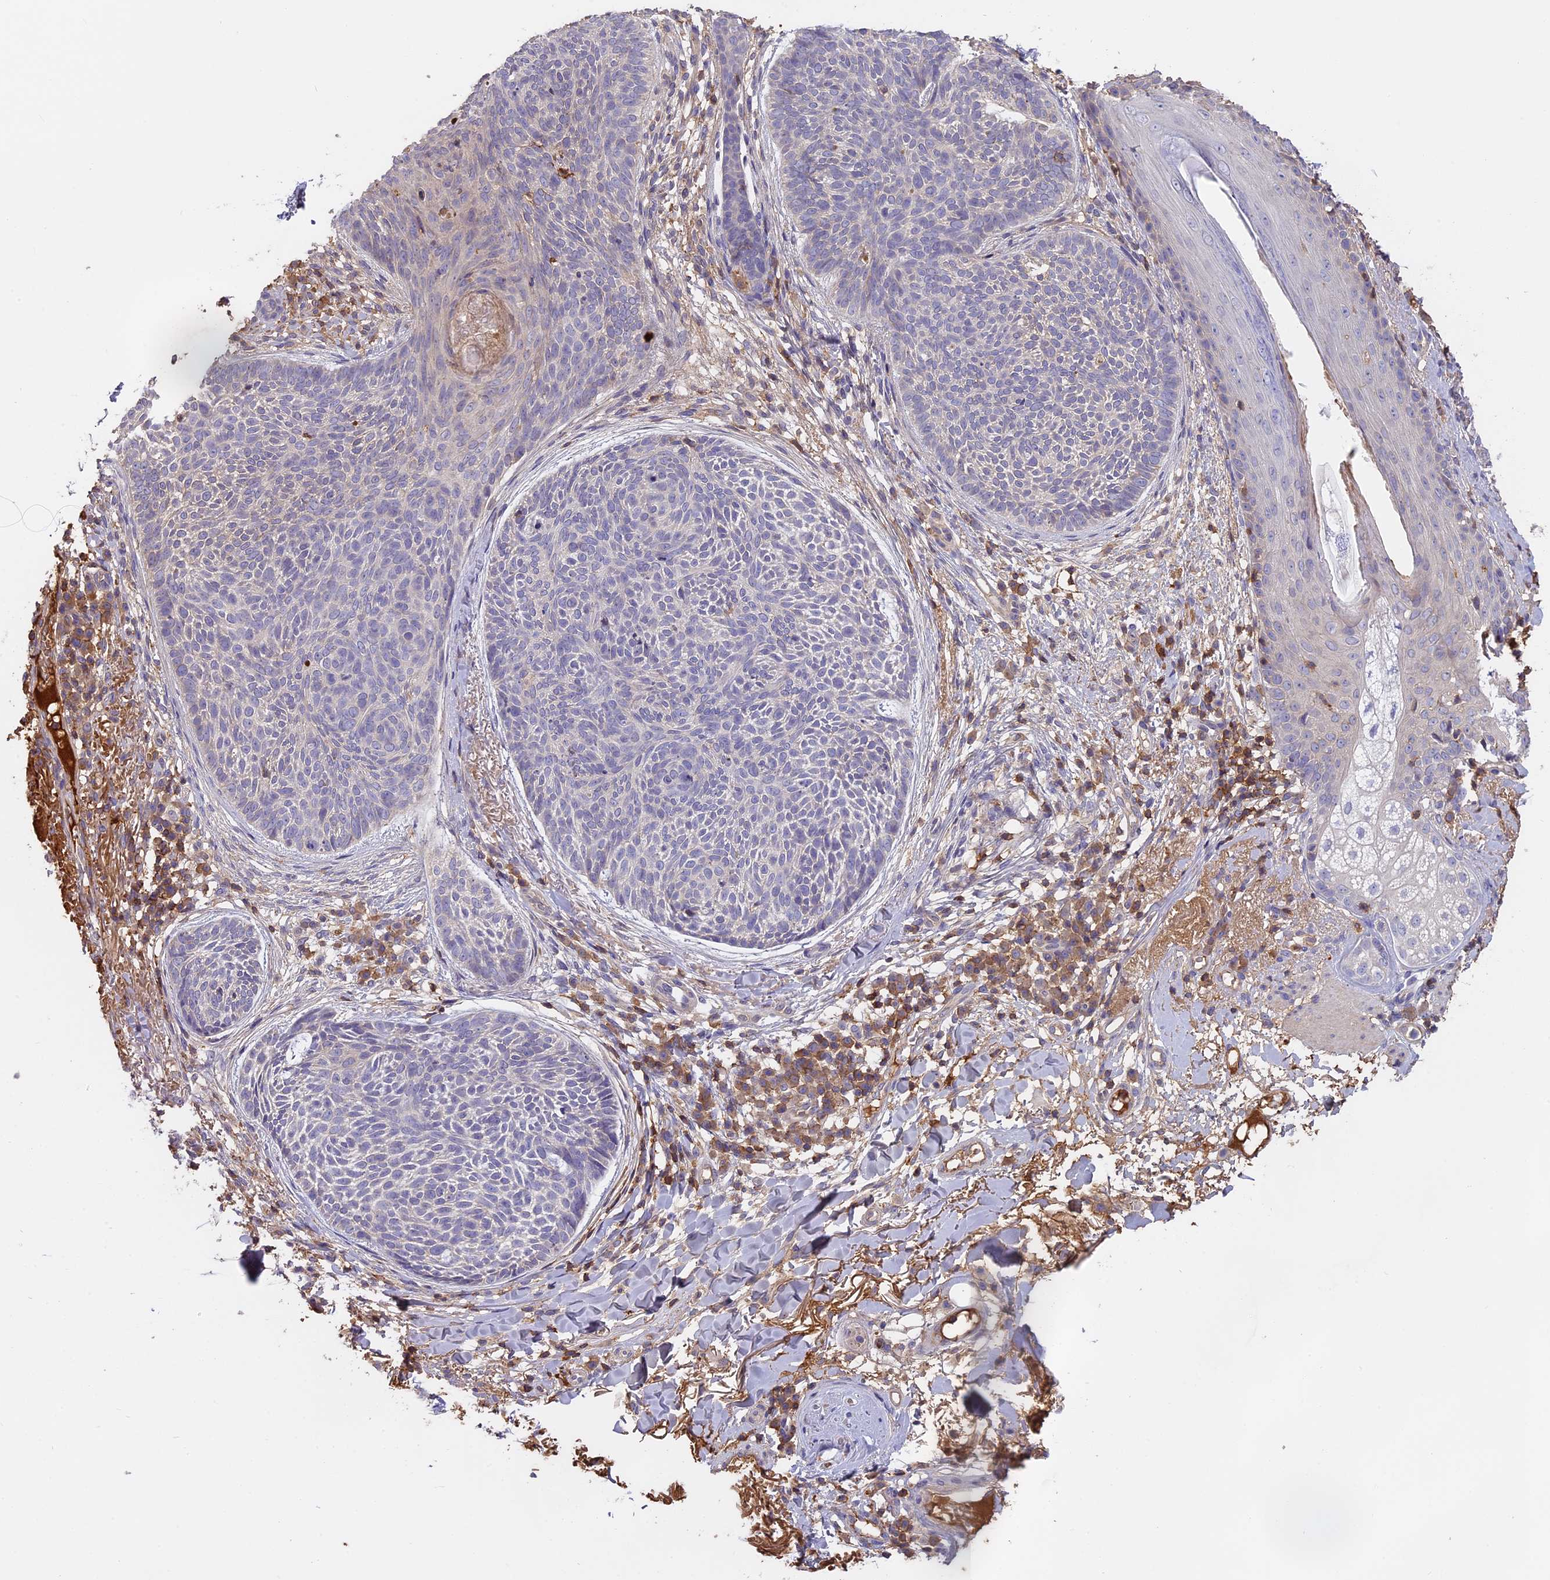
{"staining": {"intensity": "negative", "quantity": "none", "location": "none"}, "tissue": "skin cancer", "cell_type": "Tumor cells", "image_type": "cancer", "snomed": [{"axis": "morphology", "description": "Basal cell carcinoma"}, {"axis": "topography", "description": "Skin"}], "caption": "DAB immunohistochemical staining of human skin cancer (basal cell carcinoma) exhibits no significant staining in tumor cells.", "gene": "CFAP119", "patient": {"sex": "male", "age": 85}}